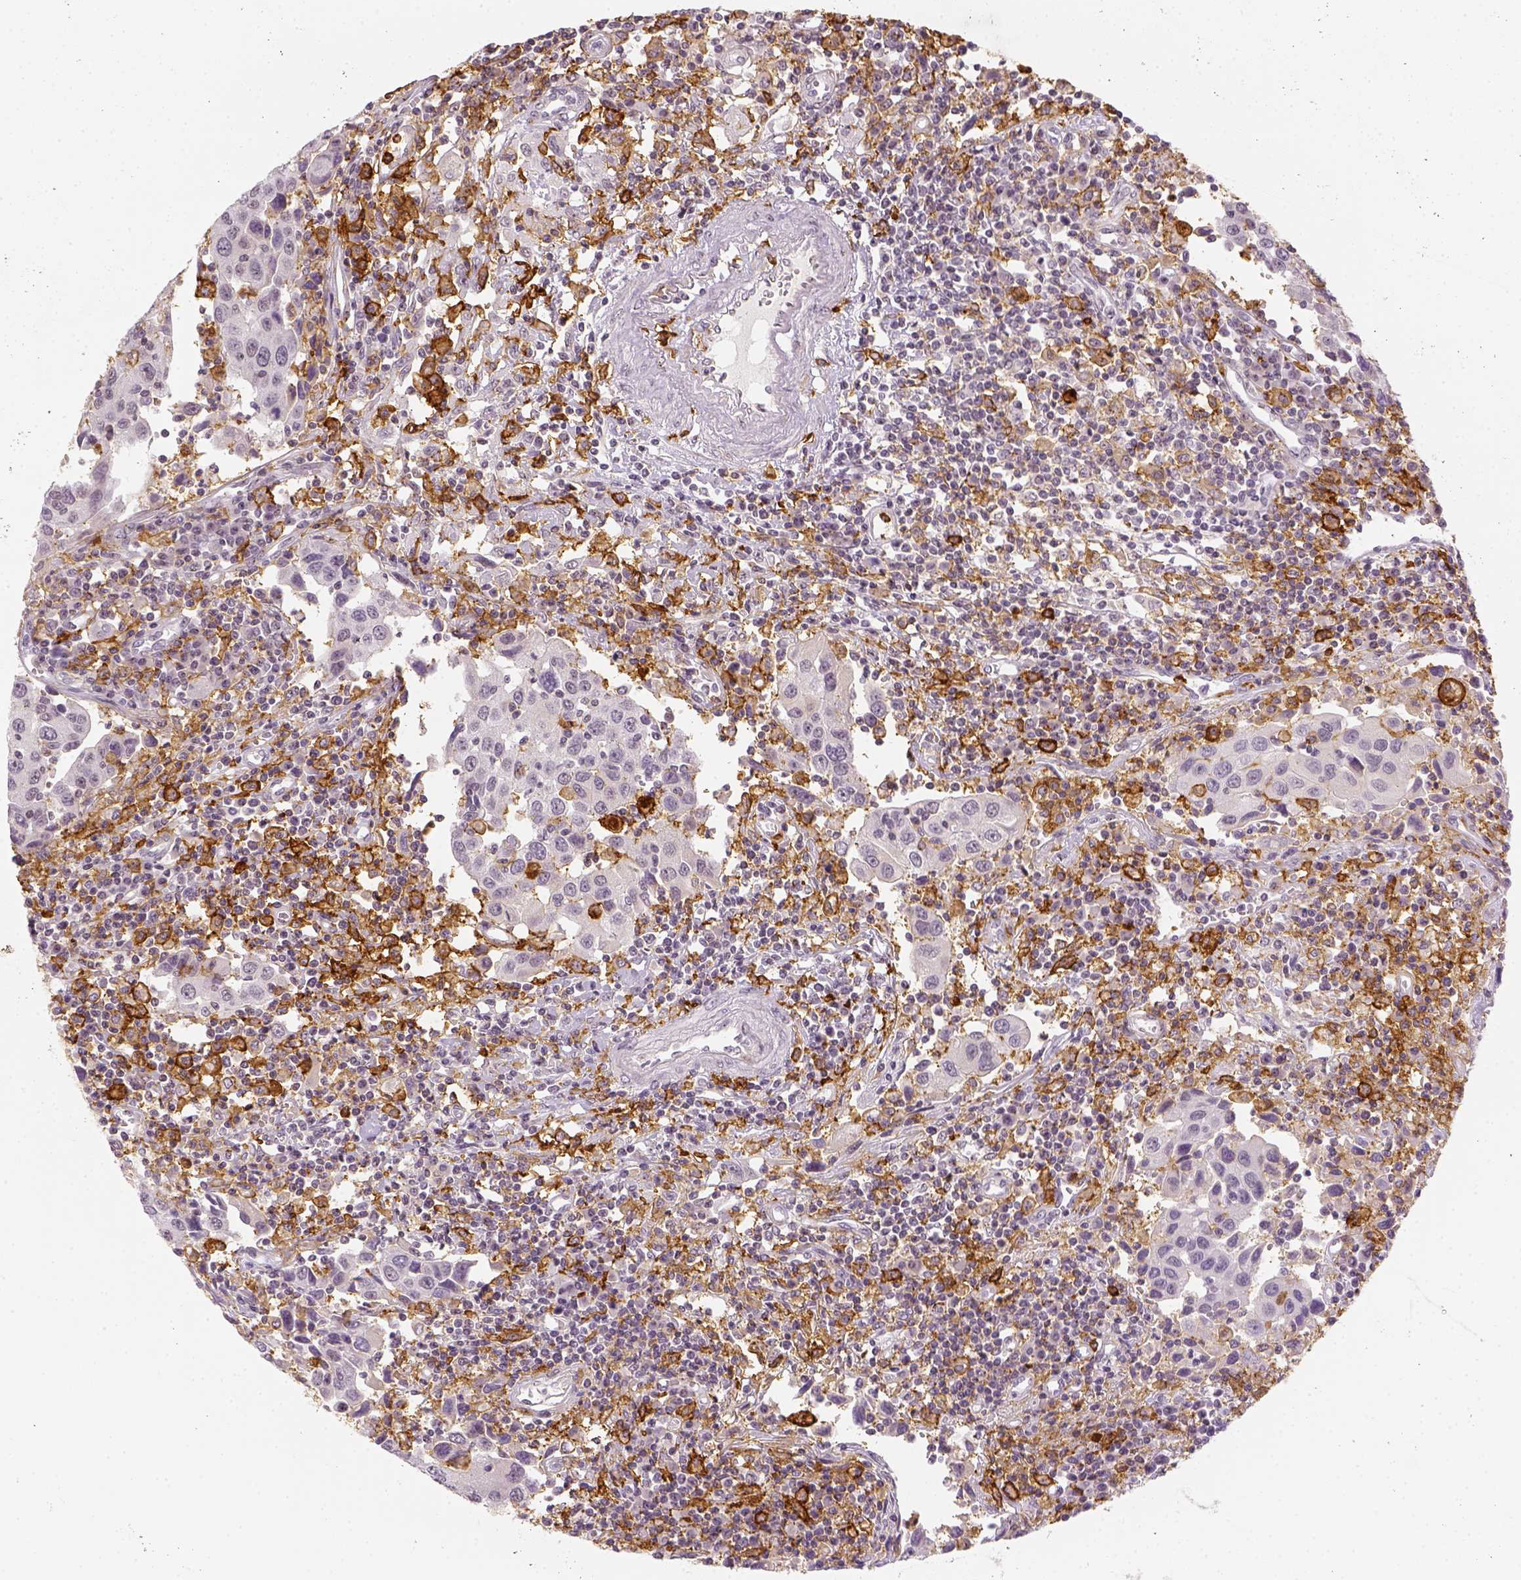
{"staining": {"intensity": "negative", "quantity": "none", "location": "none"}, "tissue": "urothelial cancer", "cell_type": "Tumor cells", "image_type": "cancer", "snomed": [{"axis": "morphology", "description": "Urothelial carcinoma, High grade"}, {"axis": "topography", "description": "Urinary bladder"}], "caption": "Immunohistochemistry (IHC) image of urothelial cancer stained for a protein (brown), which reveals no positivity in tumor cells. The staining is performed using DAB brown chromogen with nuclei counter-stained in using hematoxylin.", "gene": "CD14", "patient": {"sex": "female", "age": 85}}